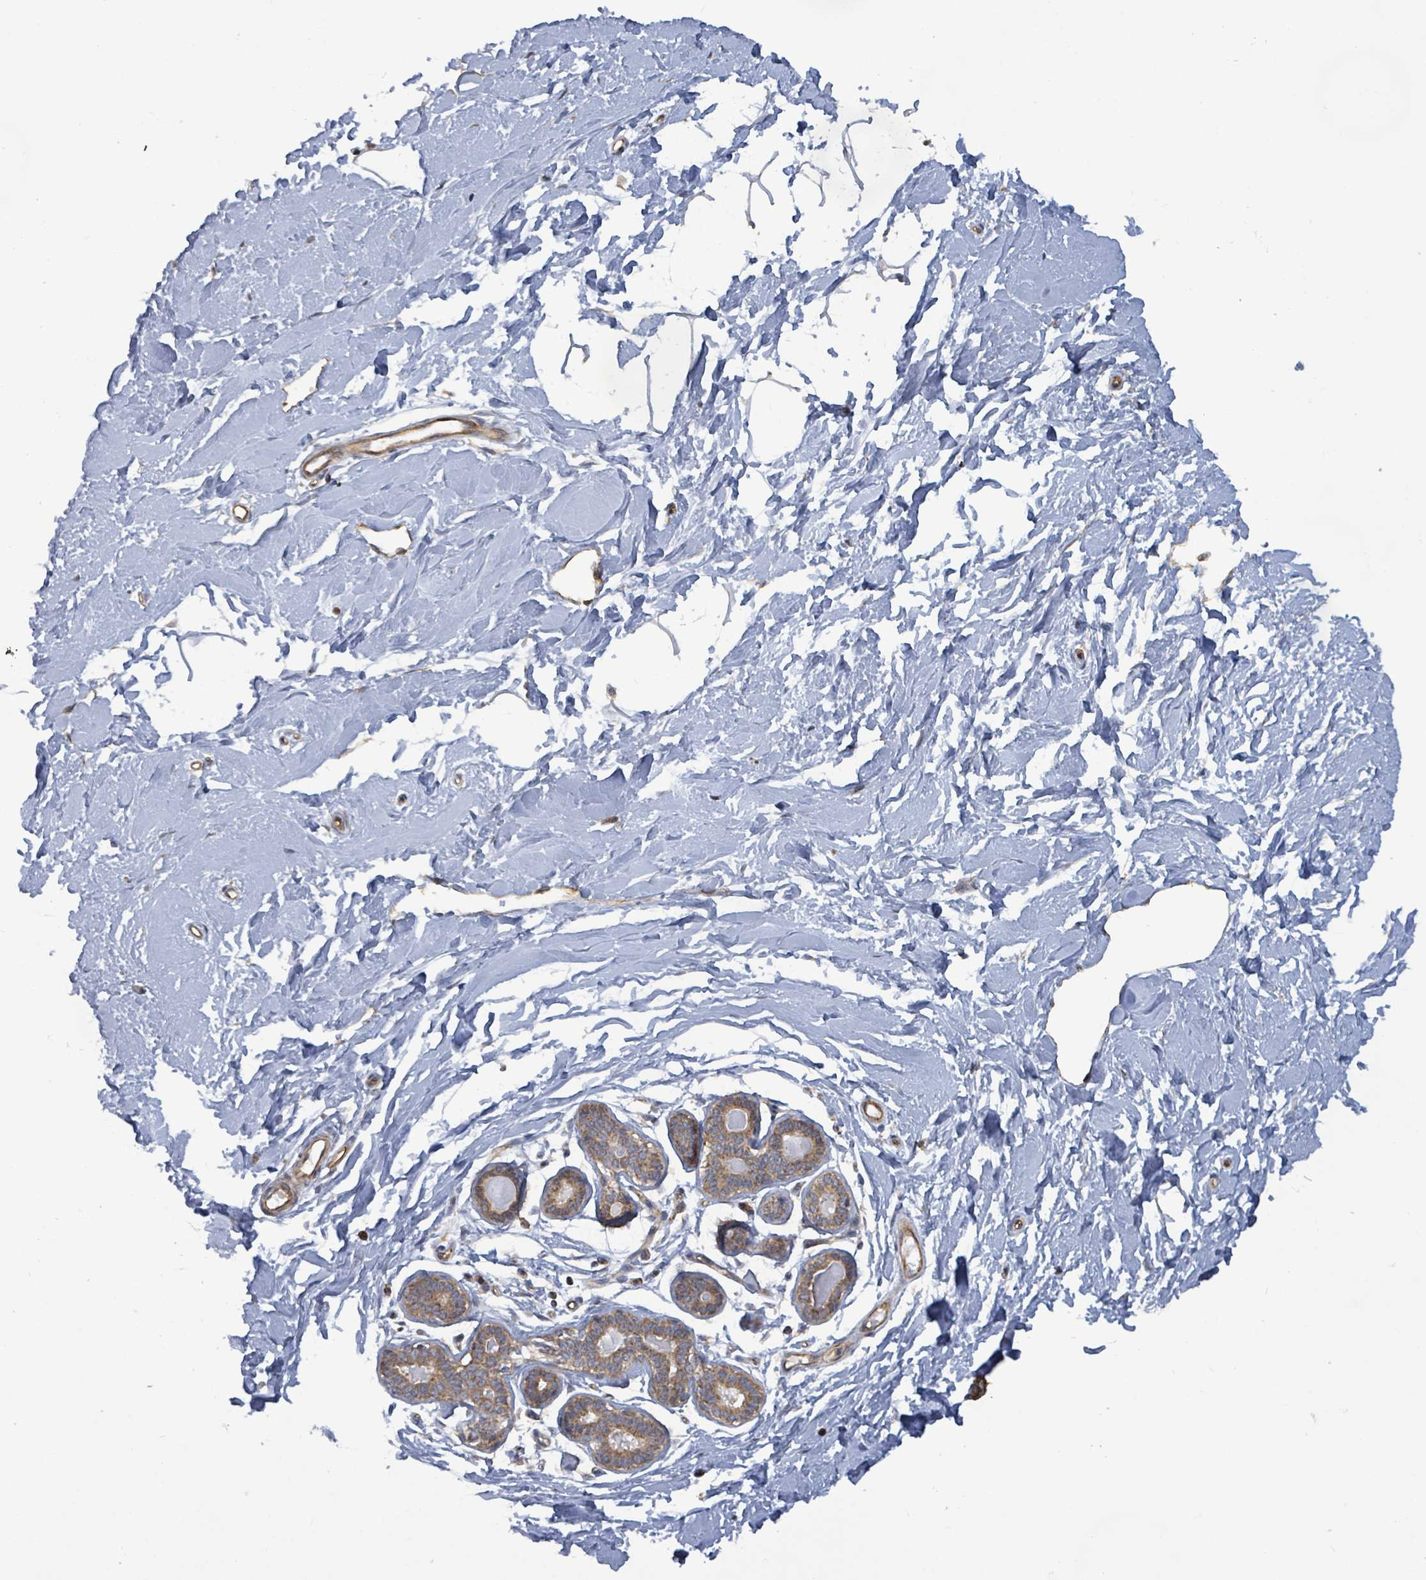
{"staining": {"intensity": "negative", "quantity": "none", "location": "none"}, "tissue": "breast", "cell_type": "Adipocytes", "image_type": "normal", "snomed": [{"axis": "morphology", "description": "Normal tissue, NOS"}, {"axis": "topography", "description": "Breast"}], "caption": "The immunohistochemistry (IHC) image has no significant positivity in adipocytes of breast.", "gene": "KBTBD11", "patient": {"sex": "female", "age": 23}}